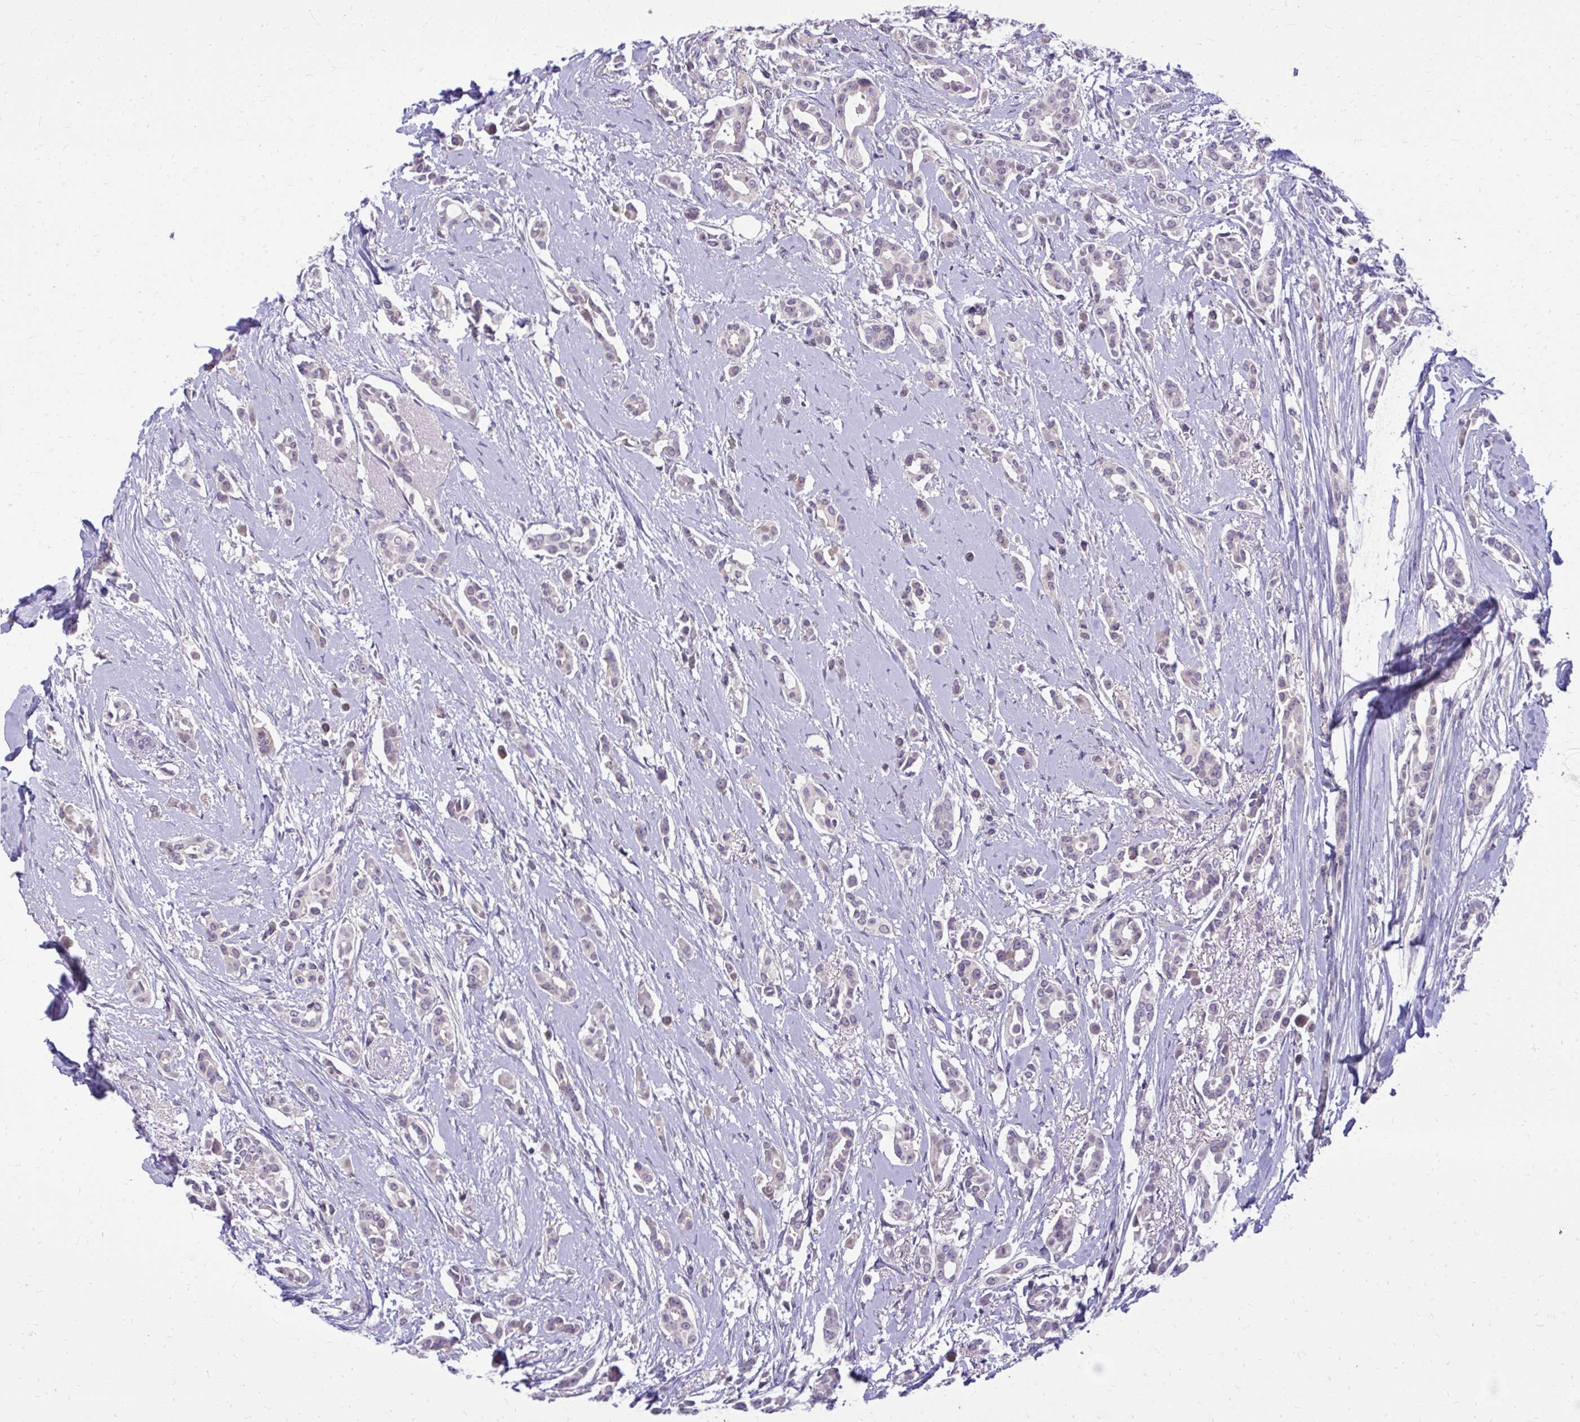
{"staining": {"intensity": "negative", "quantity": "none", "location": "none"}, "tissue": "breast cancer", "cell_type": "Tumor cells", "image_type": "cancer", "snomed": [{"axis": "morphology", "description": "Duct carcinoma"}, {"axis": "topography", "description": "Breast"}], "caption": "A high-resolution histopathology image shows IHC staining of breast cancer (invasive ductal carcinoma), which displays no significant expression in tumor cells.", "gene": "DPY19L1", "patient": {"sex": "female", "age": 64}}